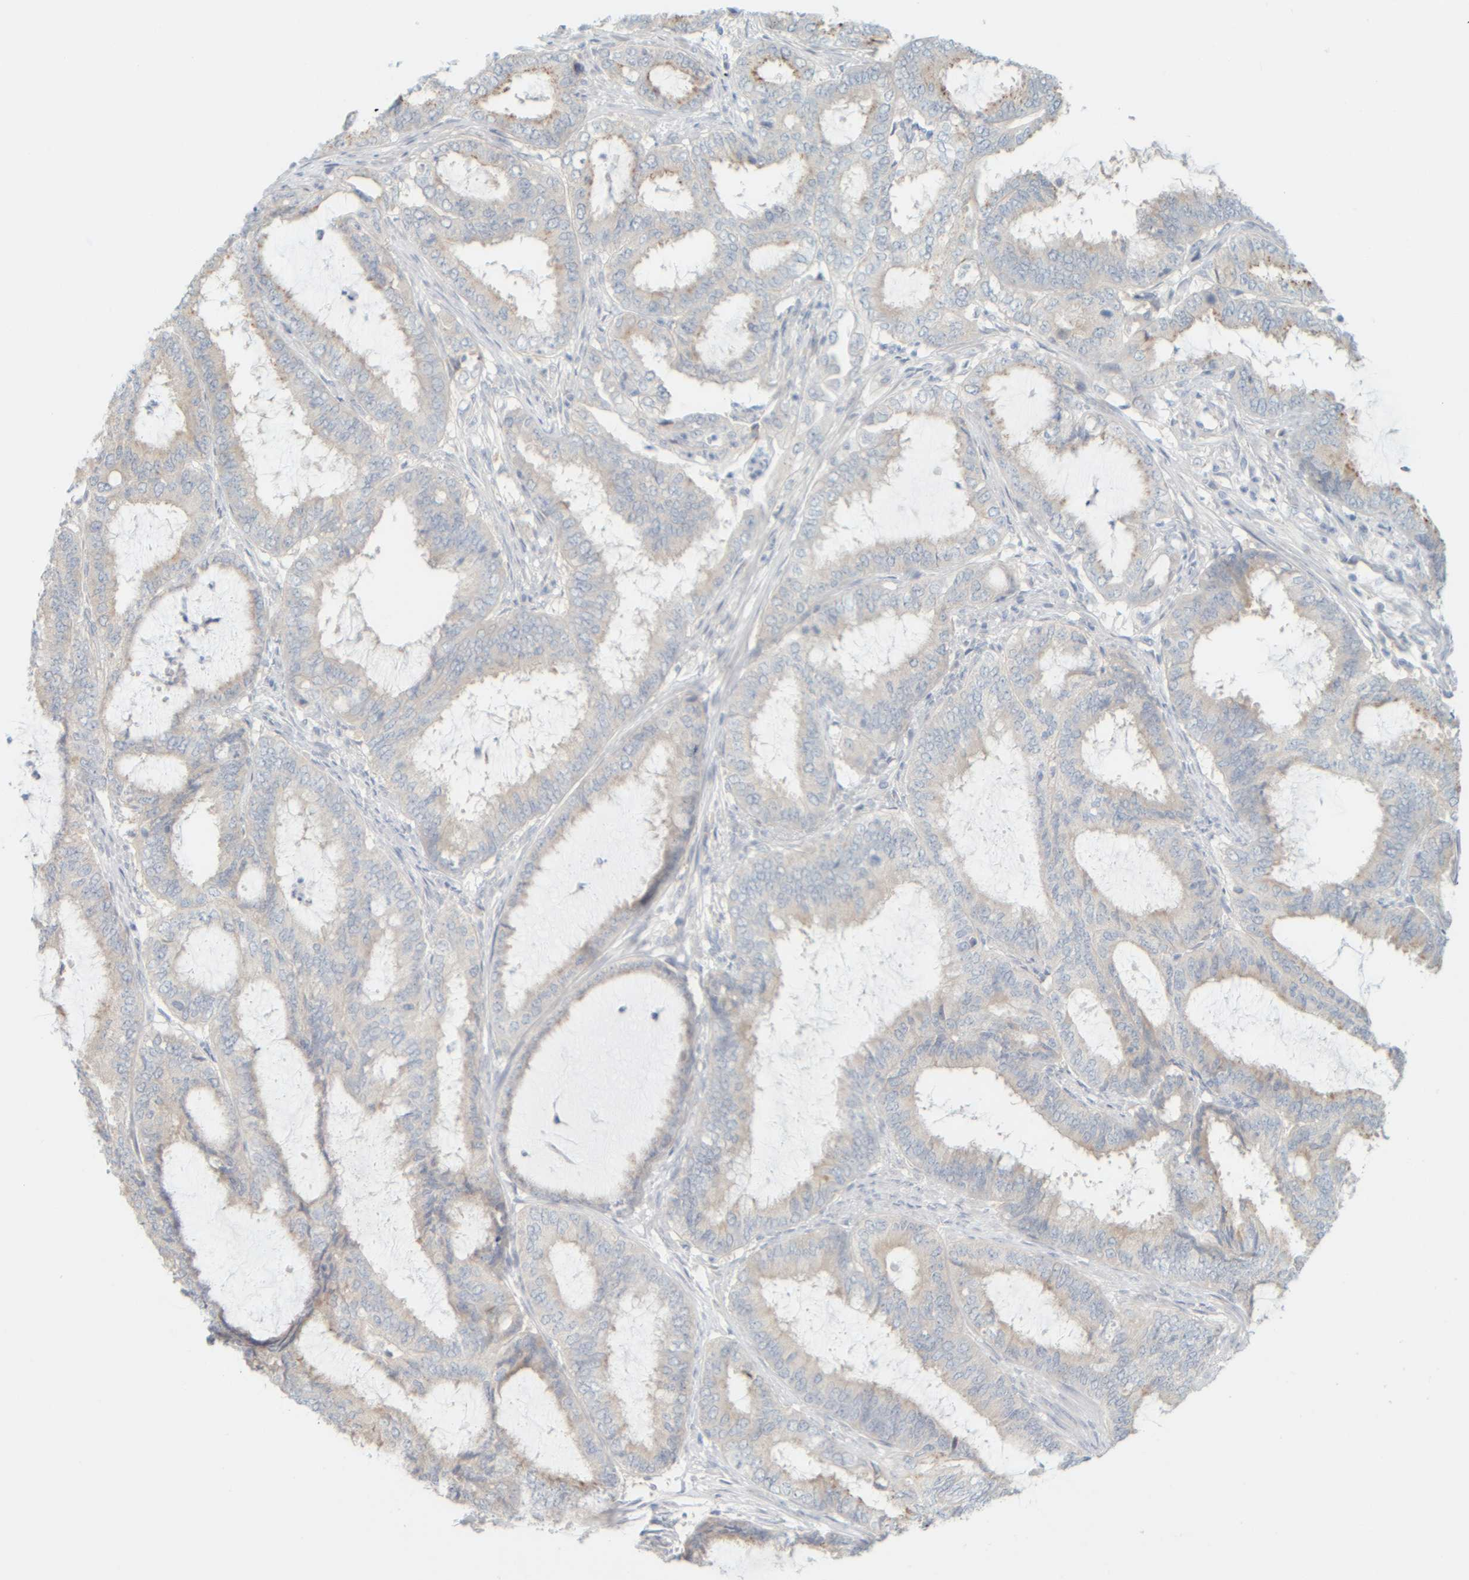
{"staining": {"intensity": "weak", "quantity": "<25%", "location": "cytoplasmic/membranous"}, "tissue": "endometrial cancer", "cell_type": "Tumor cells", "image_type": "cancer", "snomed": [{"axis": "morphology", "description": "Adenocarcinoma, NOS"}, {"axis": "topography", "description": "Endometrium"}], "caption": "Tumor cells are negative for protein expression in human endometrial adenocarcinoma.", "gene": "PTGES3L-AARSD1", "patient": {"sex": "female", "age": 51}}